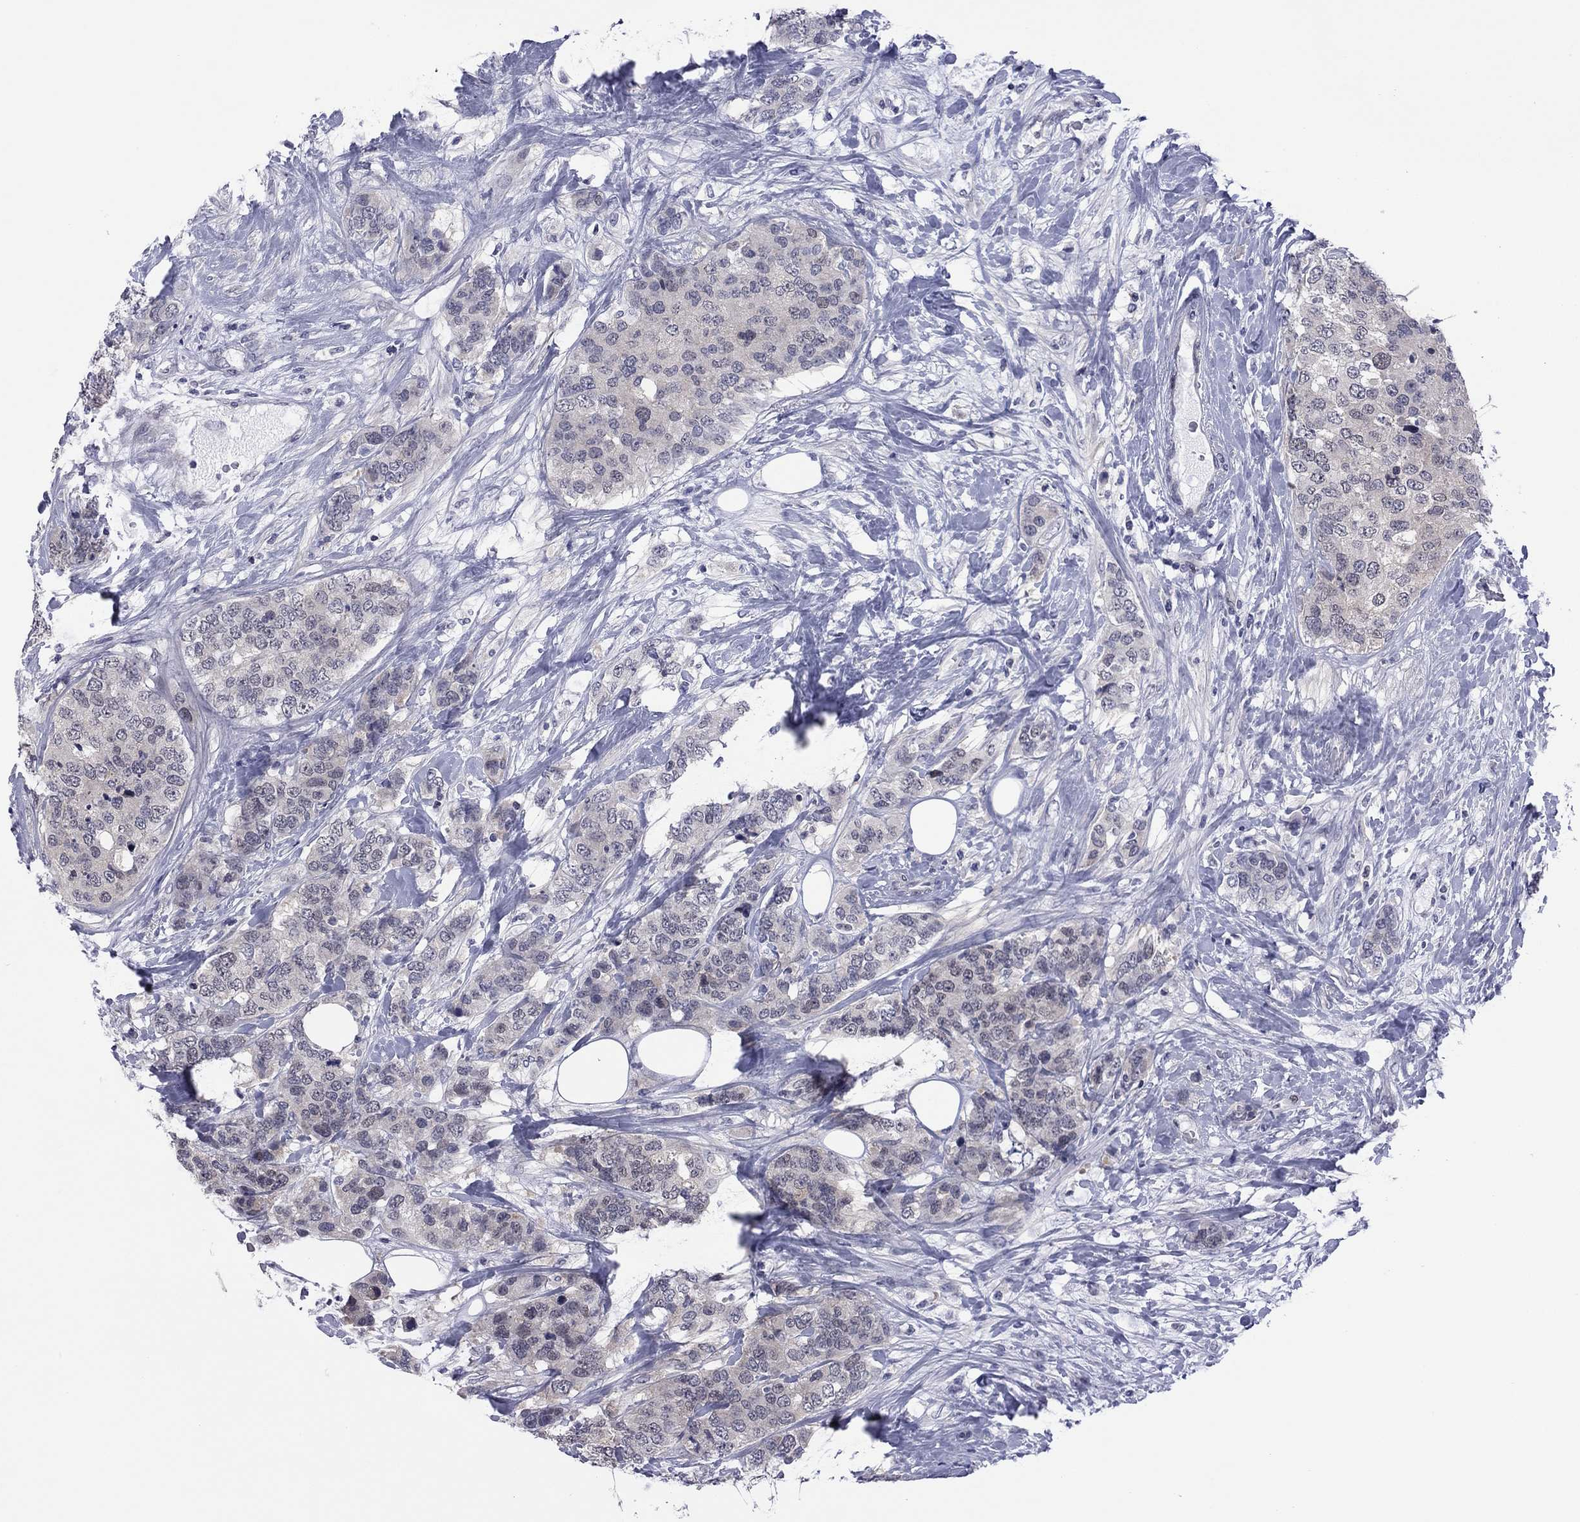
{"staining": {"intensity": "negative", "quantity": "none", "location": "none"}, "tissue": "breast cancer", "cell_type": "Tumor cells", "image_type": "cancer", "snomed": [{"axis": "morphology", "description": "Lobular carcinoma"}, {"axis": "topography", "description": "Breast"}], "caption": "The immunohistochemistry micrograph has no significant staining in tumor cells of breast cancer tissue.", "gene": "POU5F2", "patient": {"sex": "female", "age": 59}}